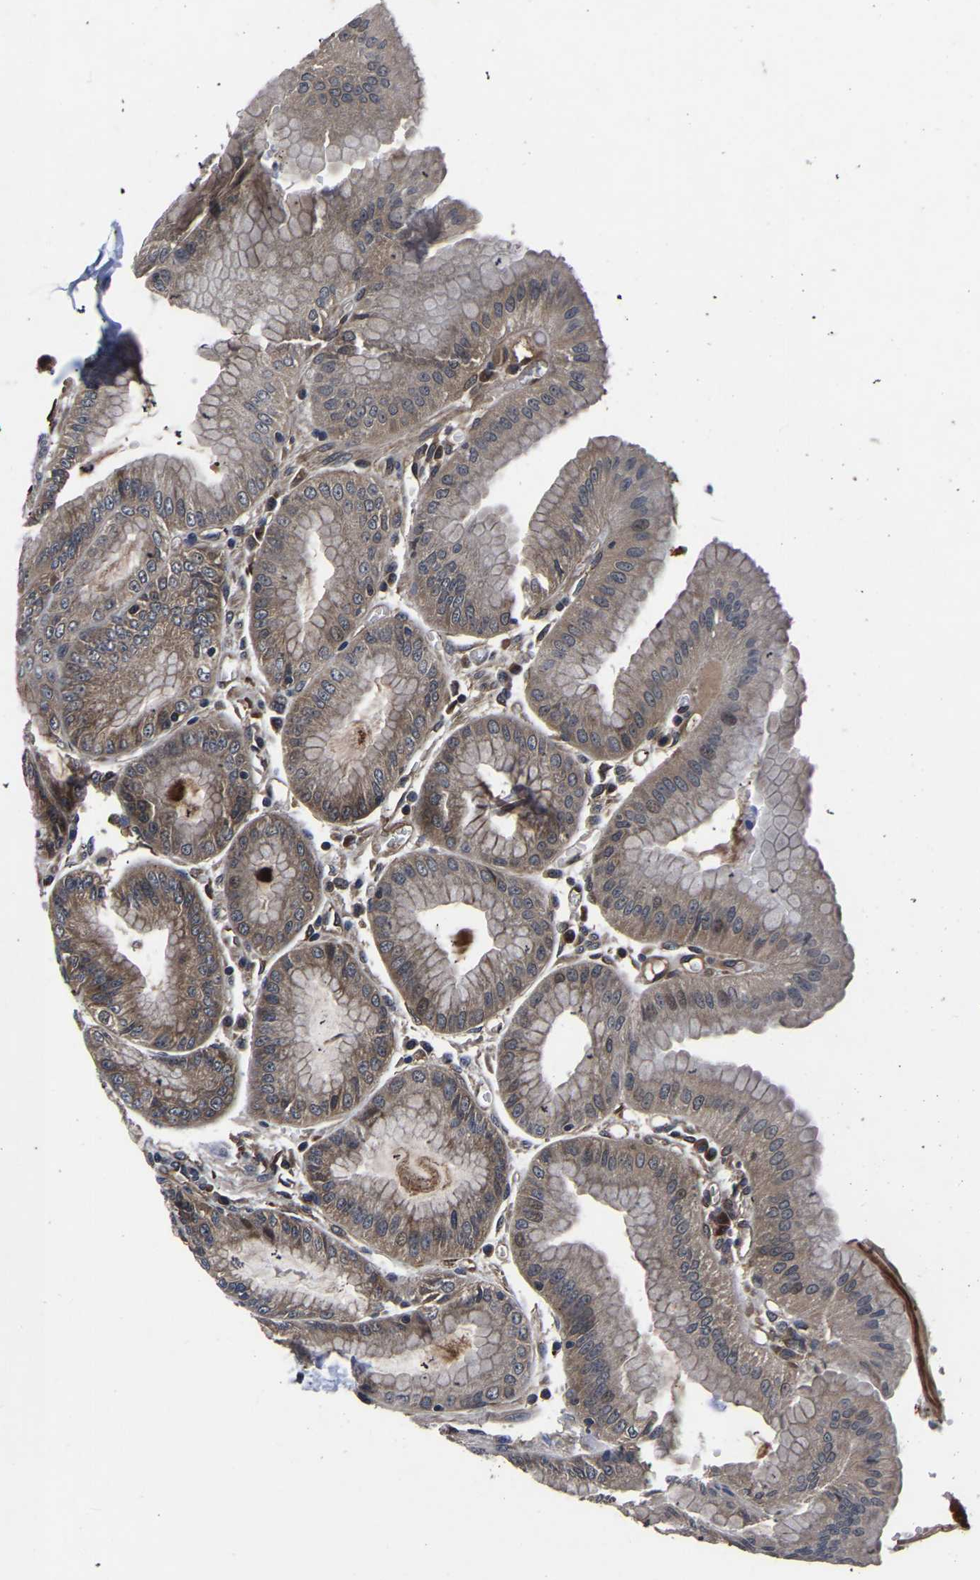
{"staining": {"intensity": "strong", "quantity": ">75%", "location": "cytoplasmic/membranous"}, "tissue": "stomach", "cell_type": "Glandular cells", "image_type": "normal", "snomed": [{"axis": "morphology", "description": "Normal tissue, NOS"}, {"axis": "topography", "description": "Stomach, lower"}], "caption": "Glandular cells display strong cytoplasmic/membranous staining in approximately >75% of cells in benign stomach. (DAB (3,3'-diaminobenzidine) = brown stain, brightfield microscopy at high magnification).", "gene": "FGD5", "patient": {"sex": "male", "age": 71}}